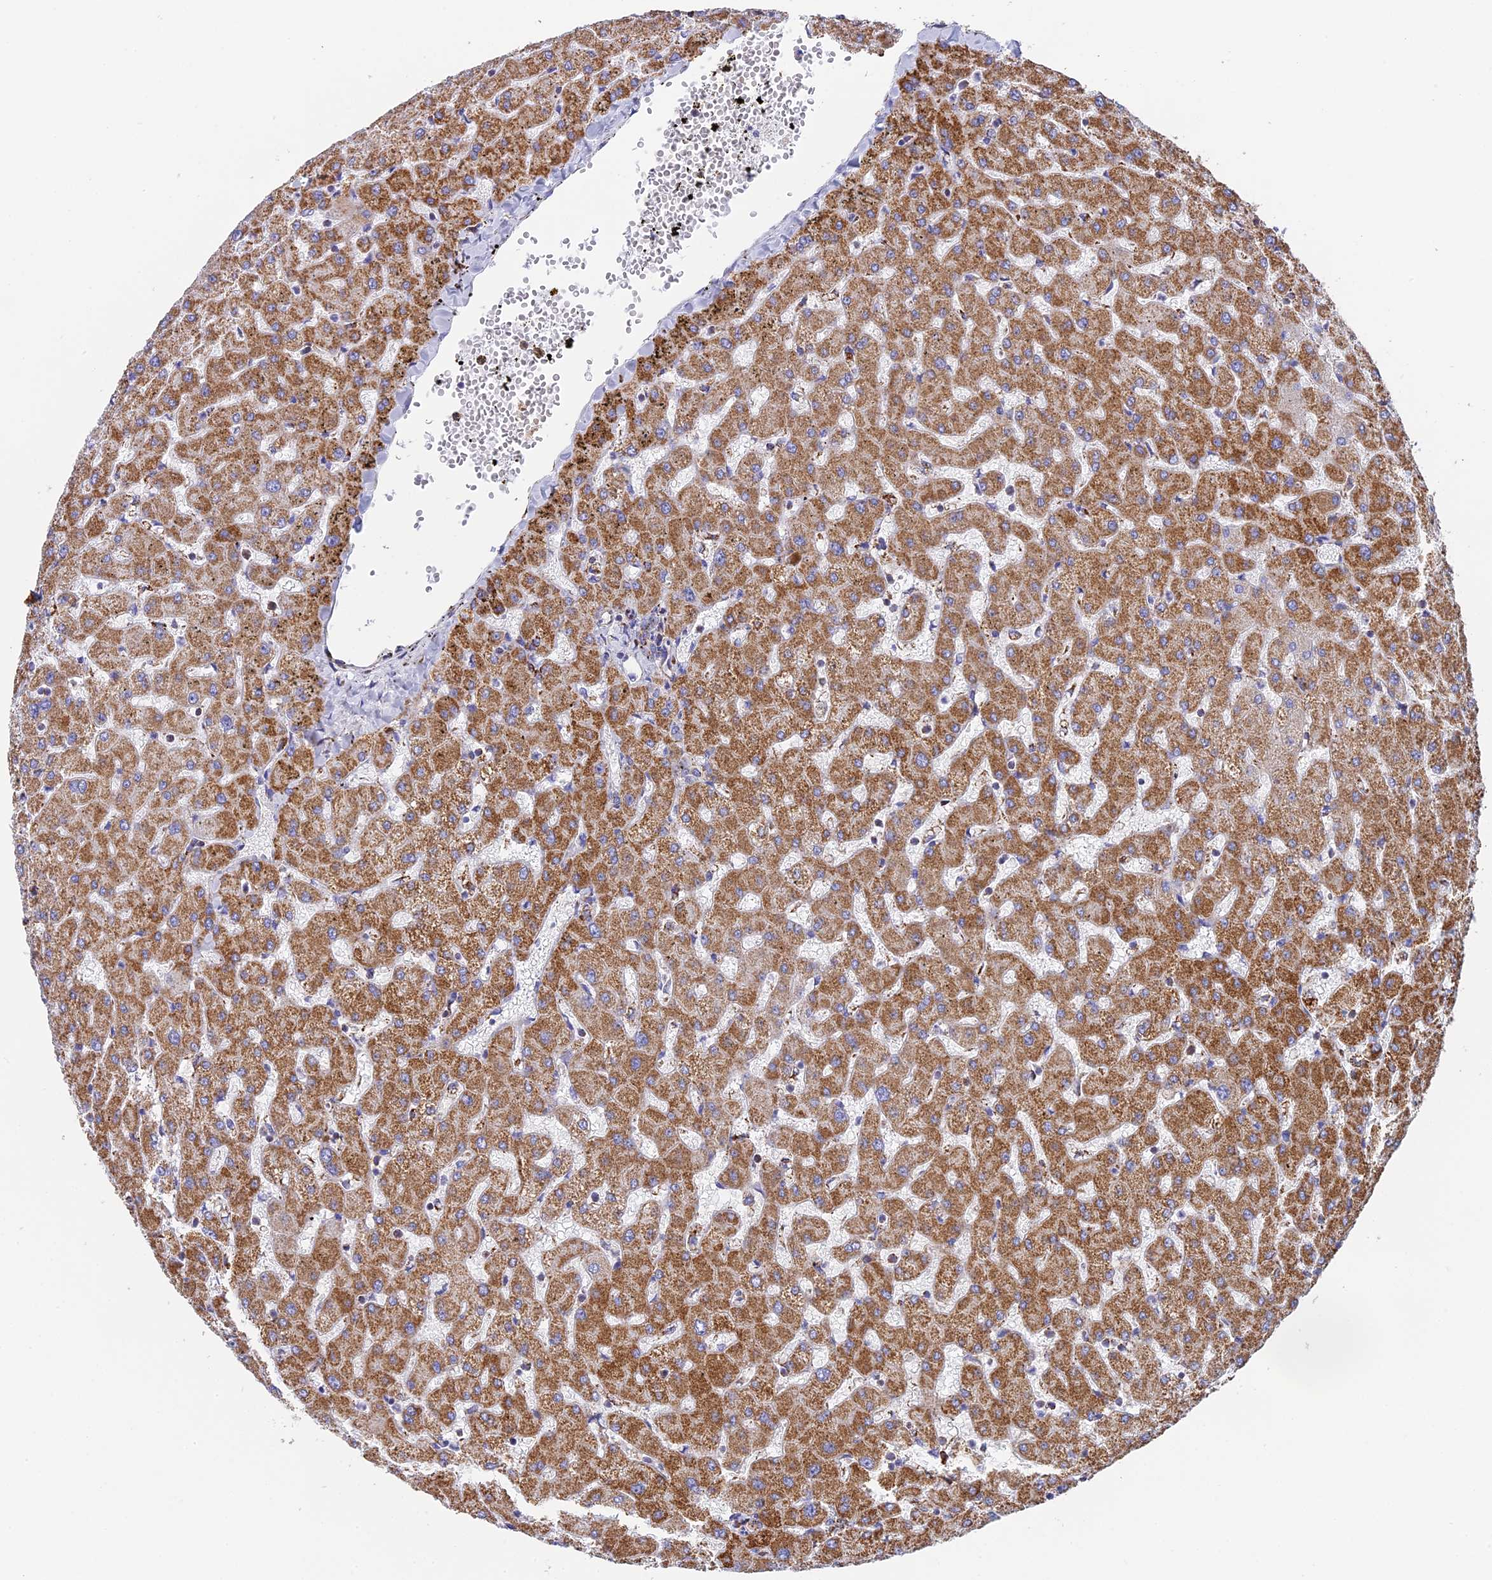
{"staining": {"intensity": "weak", "quantity": ">75%", "location": "cytoplasmic/membranous"}, "tissue": "liver", "cell_type": "Cholangiocytes", "image_type": "normal", "snomed": [{"axis": "morphology", "description": "Normal tissue, NOS"}, {"axis": "topography", "description": "Liver"}], "caption": "Brown immunohistochemical staining in unremarkable human liver exhibits weak cytoplasmic/membranous expression in approximately >75% of cholangiocytes. The protein of interest is shown in brown color, while the nuclei are stained blue.", "gene": "NDUFA5", "patient": {"sex": "female", "age": 63}}